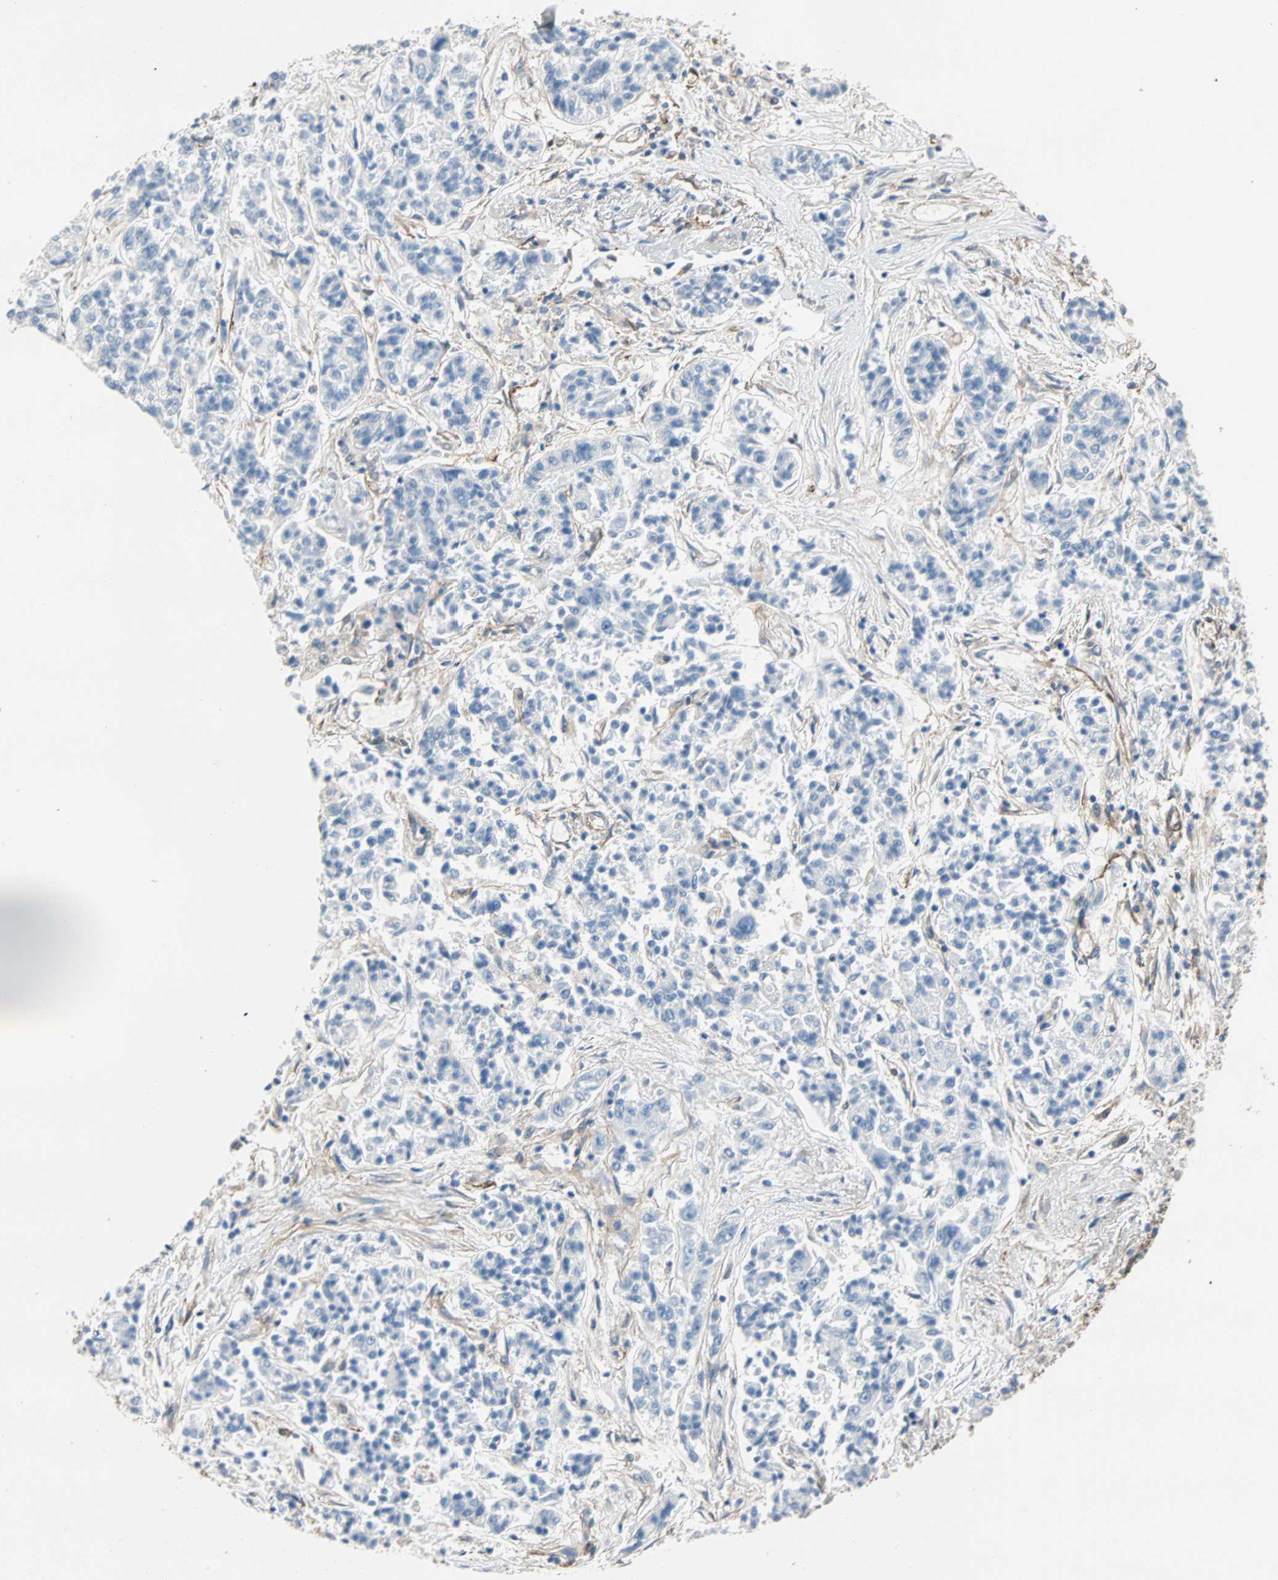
{"staining": {"intensity": "negative", "quantity": "none", "location": "none"}, "tissue": "lung cancer", "cell_type": "Tumor cells", "image_type": "cancer", "snomed": [{"axis": "morphology", "description": "Adenocarcinoma, NOS"}, {"axis": "topography", "description": "Lung"}], "caption": "The photomicrograph displays no staining of tumor cells in lung cancer.", "gene": "EPB41L2", "patient": {"sex": "male", "age": 84}}